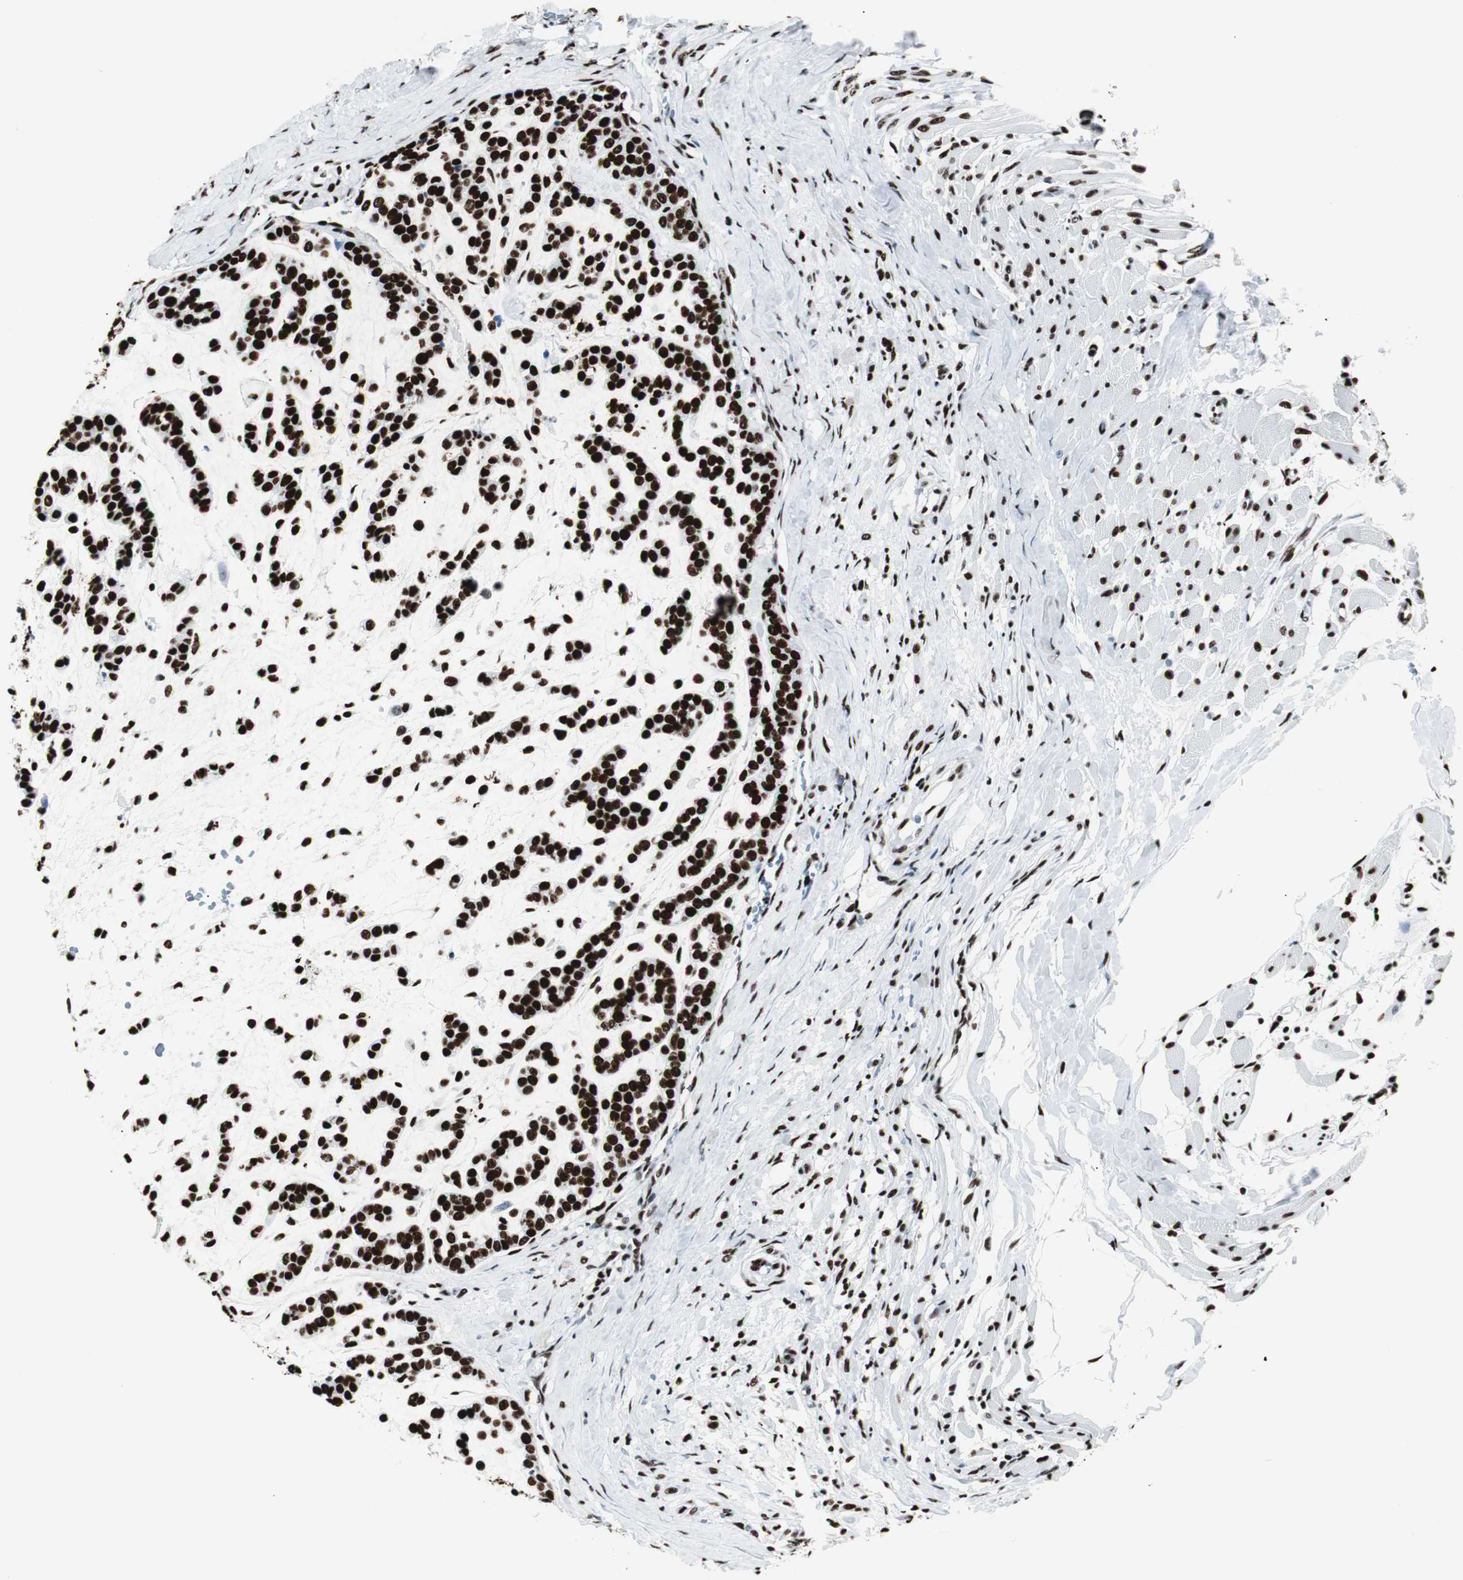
{"staining": {"intensity": "strong", "quantity": ">75%", "location": "nuclear"}, "tissue": "head and neck cancer", "cell_type": "Tumor cells", "image_type": "cancer", "snomed": [{"axis": "morphology", "description": "Adenocarcinoma, NOS"}, {"axis": "morphology", "description": "Adenoma, NOS"}, {"axis": "topography", "description": "Head-Neck"}], "caption": "Immunohistochemical staining of head and neck cancer (adenocarcinoma) reveals high levels of strong nuclear positivity in approximately >75% of tumor cells.", "gene": "NCL", "patient": {"sex": "female", "age": 55}}